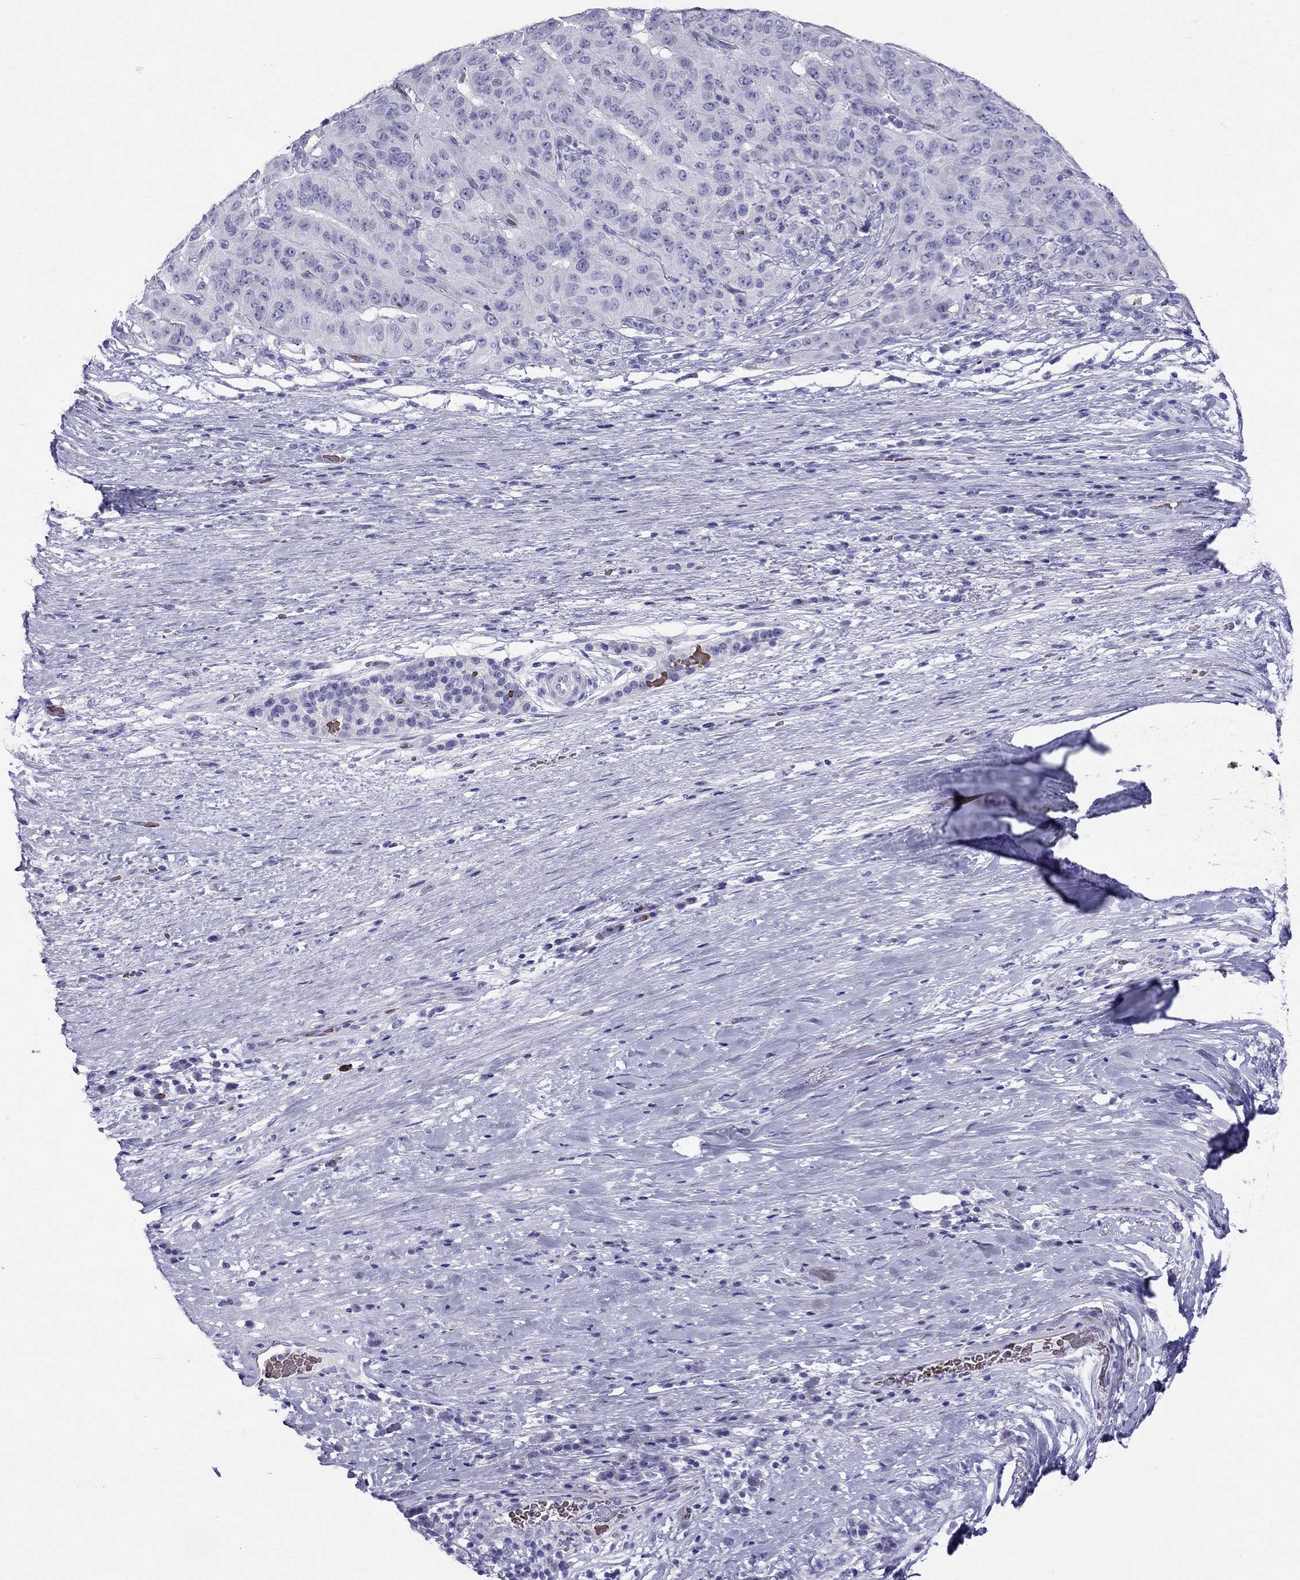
{"staining": {"intensity": "negative", "quantity": "none", "location": "none"}, "tissue": "pancreatic cancer", "cell_type": "Tumor cells", "image_type": "cancer", "snomed": [{"axis": "morphology", "description": "Adenocarcinoma, NOS"}, {"axis": "topography", "description": "Pancreas"}], "caption": "An immunohistochemistry histopathology image of adenocarcinoma (pancreatic) is shown. There is no staining in tumor cells of adenocarcinoma (pancreatic). (DAB (3,3'-diaminobenzidine) immunohistochemistry (IHC) with hematoxylin counter stain).", "gene": "DNAAF6", "patient": {"sex": "male", "age": 63}}